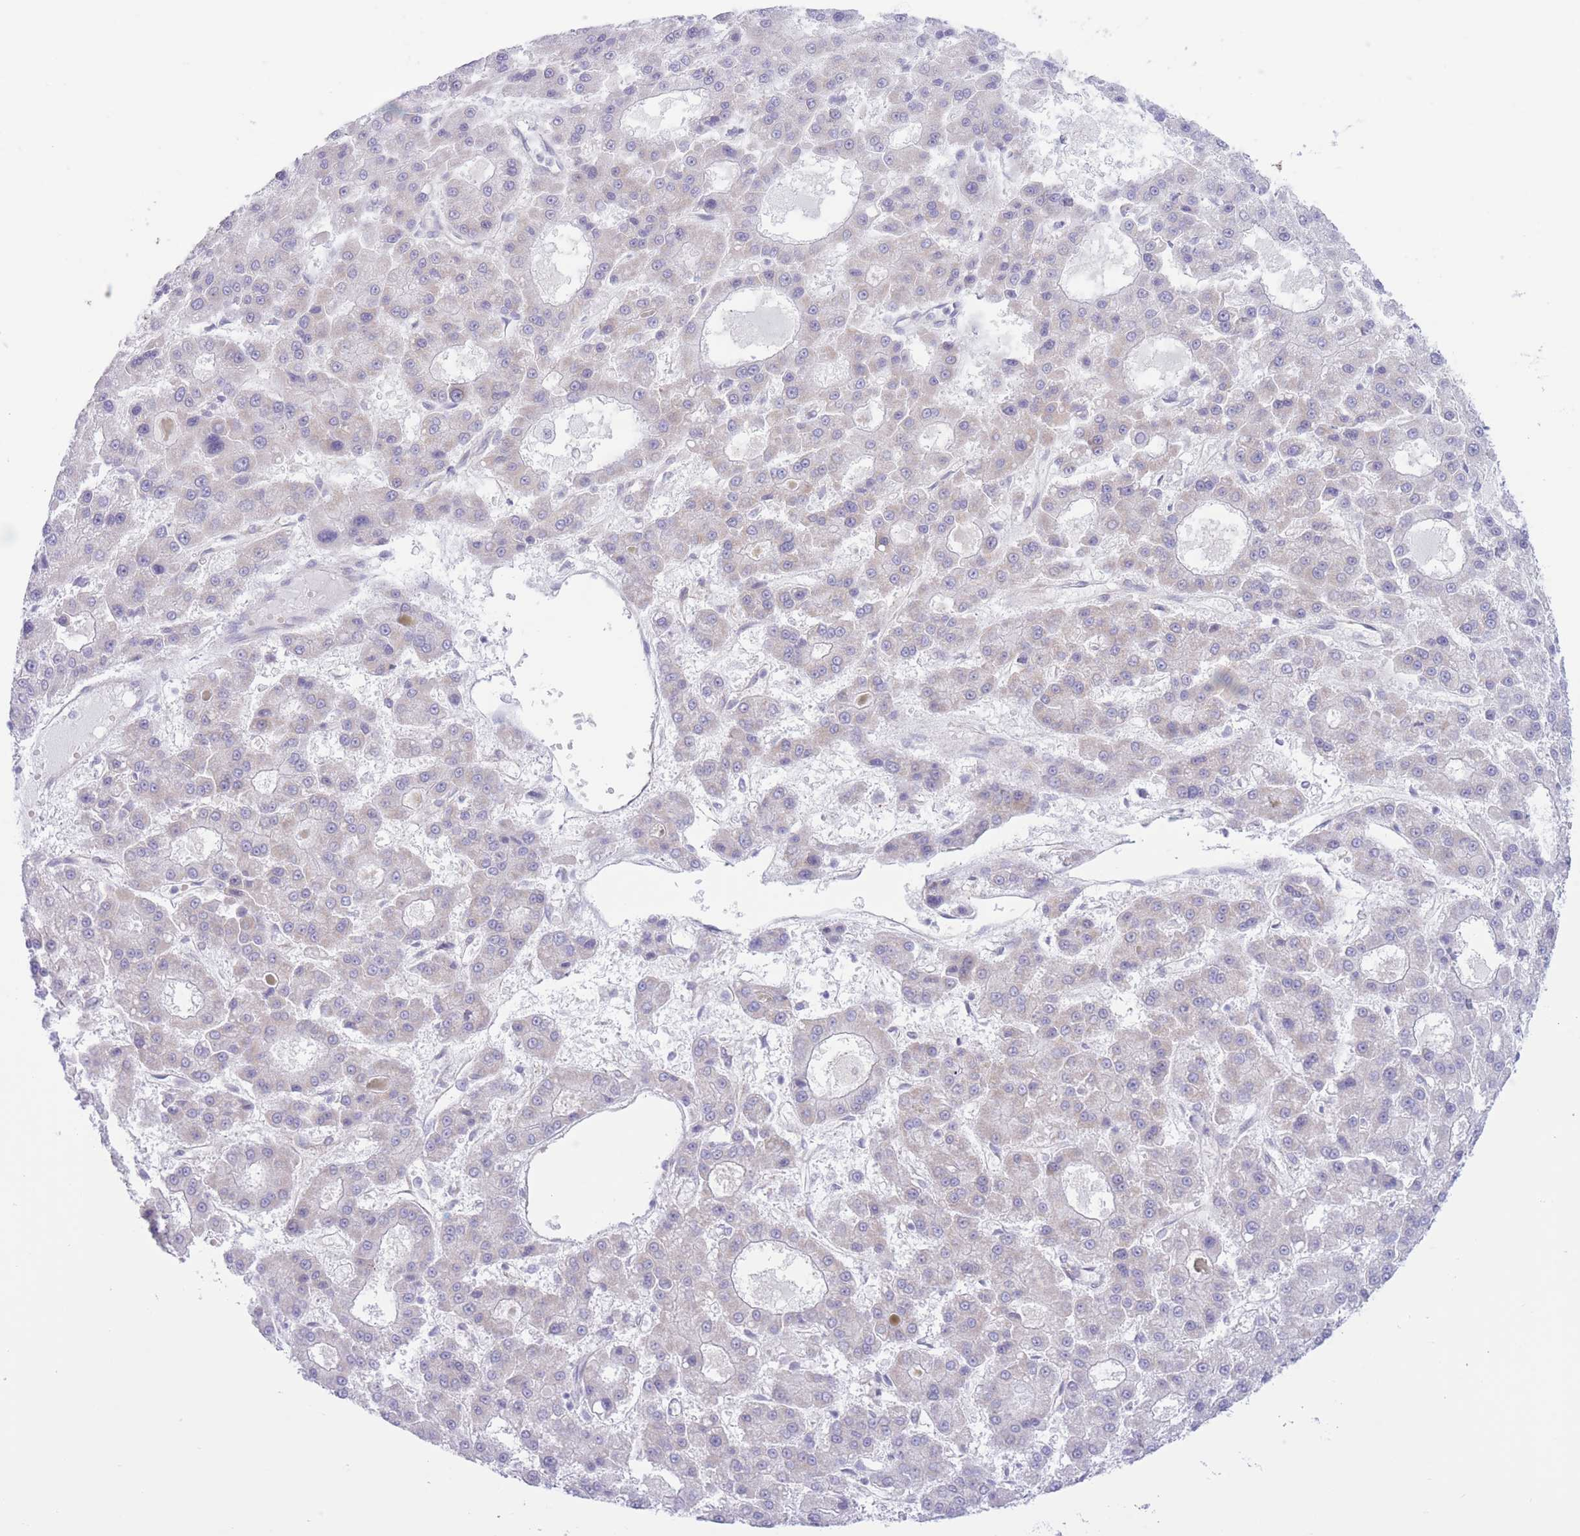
{"staining": {"intensity": "negative", "quantity": "none", "location": "none"}, "tissue": "liver cancer", "cell_type": "Tumor cells", "image_type": "cancer", "snomed": [{"axis": "morphology", "description": "Carcinoma, Hepatocellular, NOS"}, {"axis": "topography", "description": "Liver"}], "caption": "Immunohistochemistry (IHC) of human liver cancer (hepatocellular carcinoma) displays no expression in tumor cells.", "gene": "MRPS31", "patient": {"sex": "male", "age": 70}}